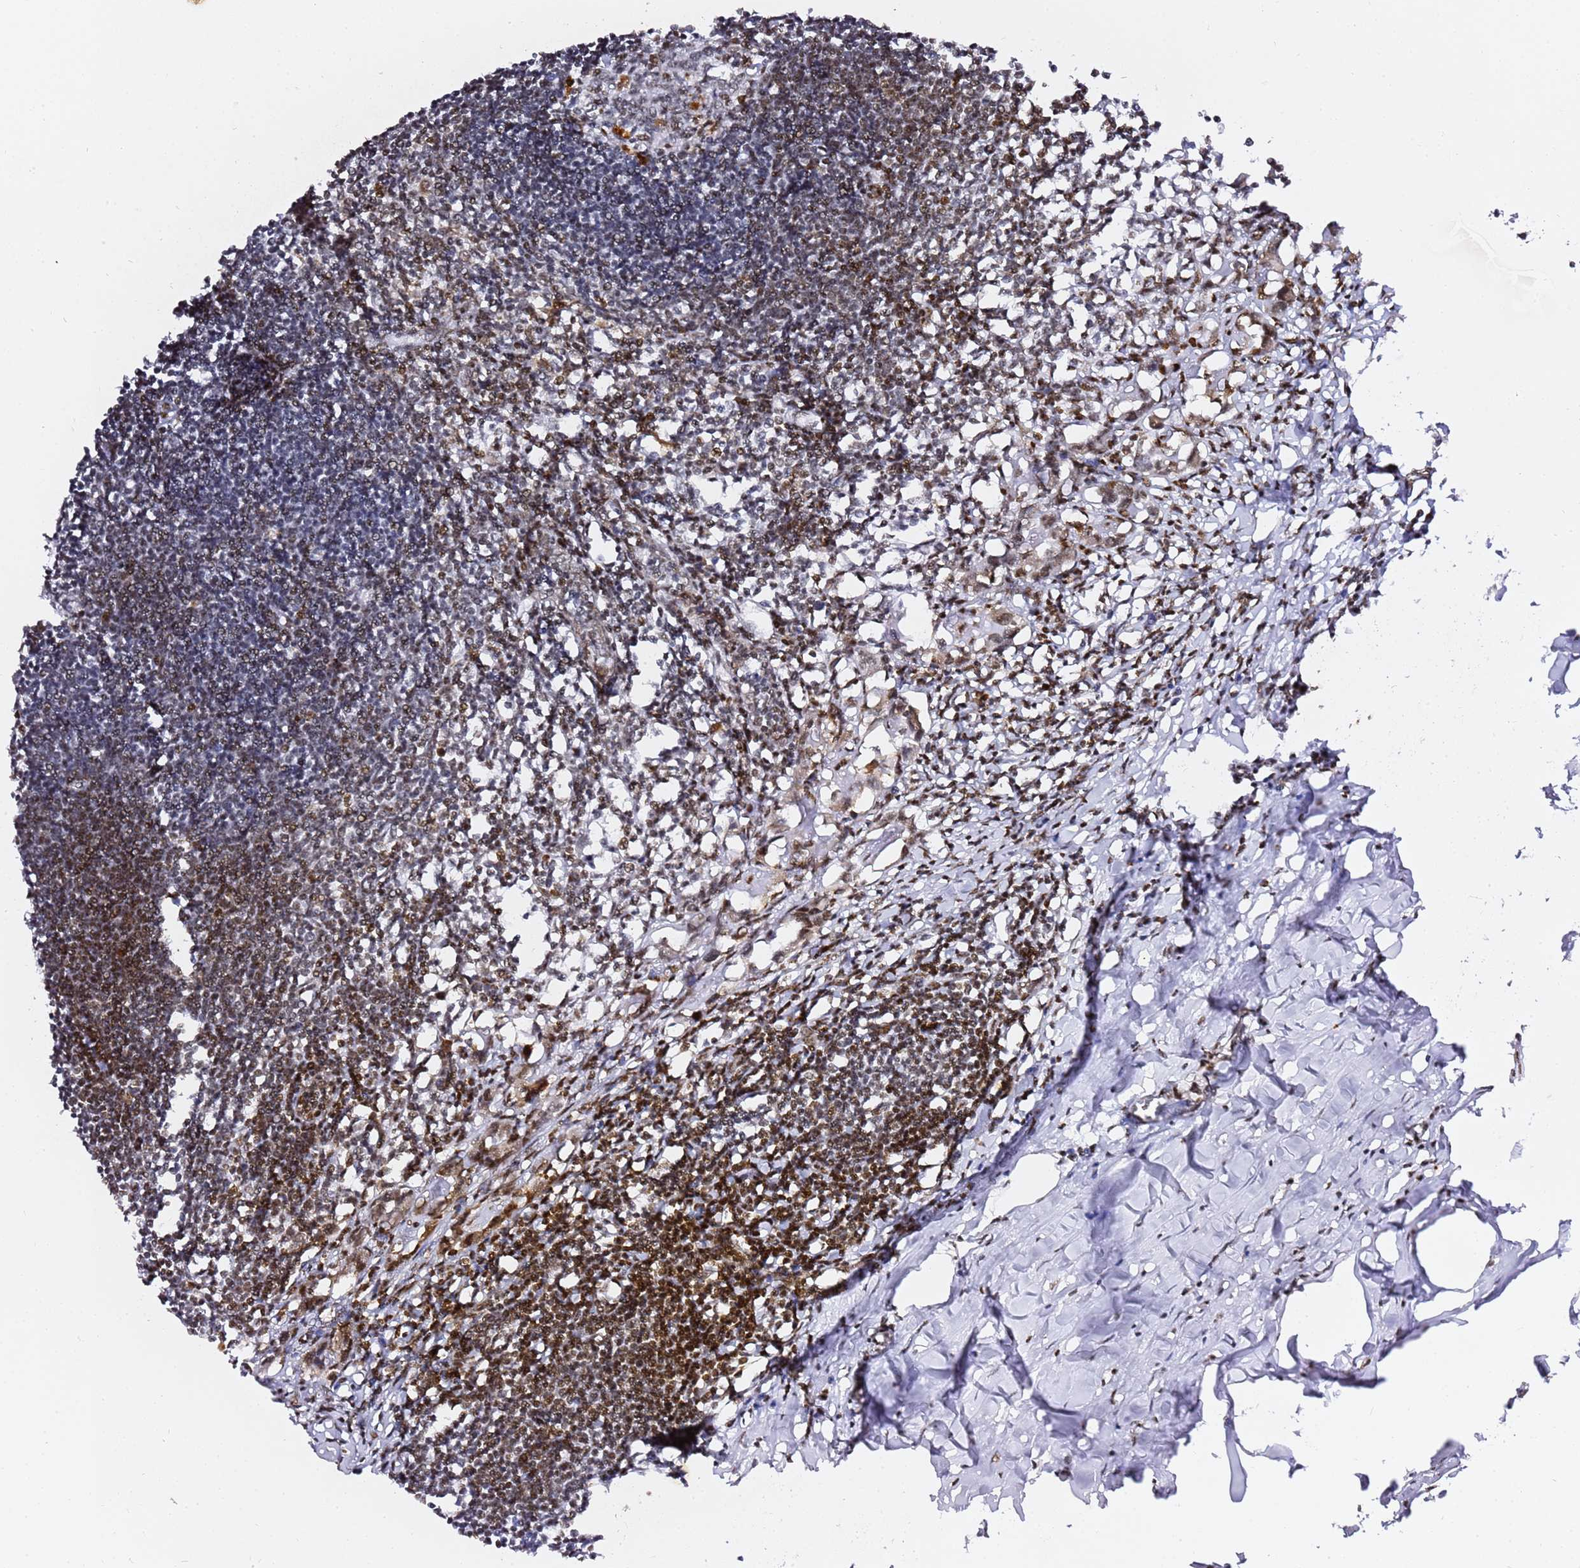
{"staining": {"intensity": "strong", "quantity": "<25%", "location": "nuclear"}, "tissue": "lymph node", "cell_type": "Germinal center cells", "image_type": "normal", "snomed": [{"axis": "morphology", "description": "Normal tissue, NOS"}, {"axis": "morphology", "description": "Malignant melanoma, Metastatic site"}, {"axis": "topography", "description": "Lymph node"}], "caption": "Immunohistochemical staining of benign lymph node exhibits <25% levels of strong nuclear protein positivity in approximately <25% of germinal center cells. Using DAB (3,3'-diaminobenzidine) (brown) and hematoxylin (blue) stains, captured at high magnification using brightfield microscopy.", "gene": "GBP2", "patient": {"sex": "male", "age": 41}}